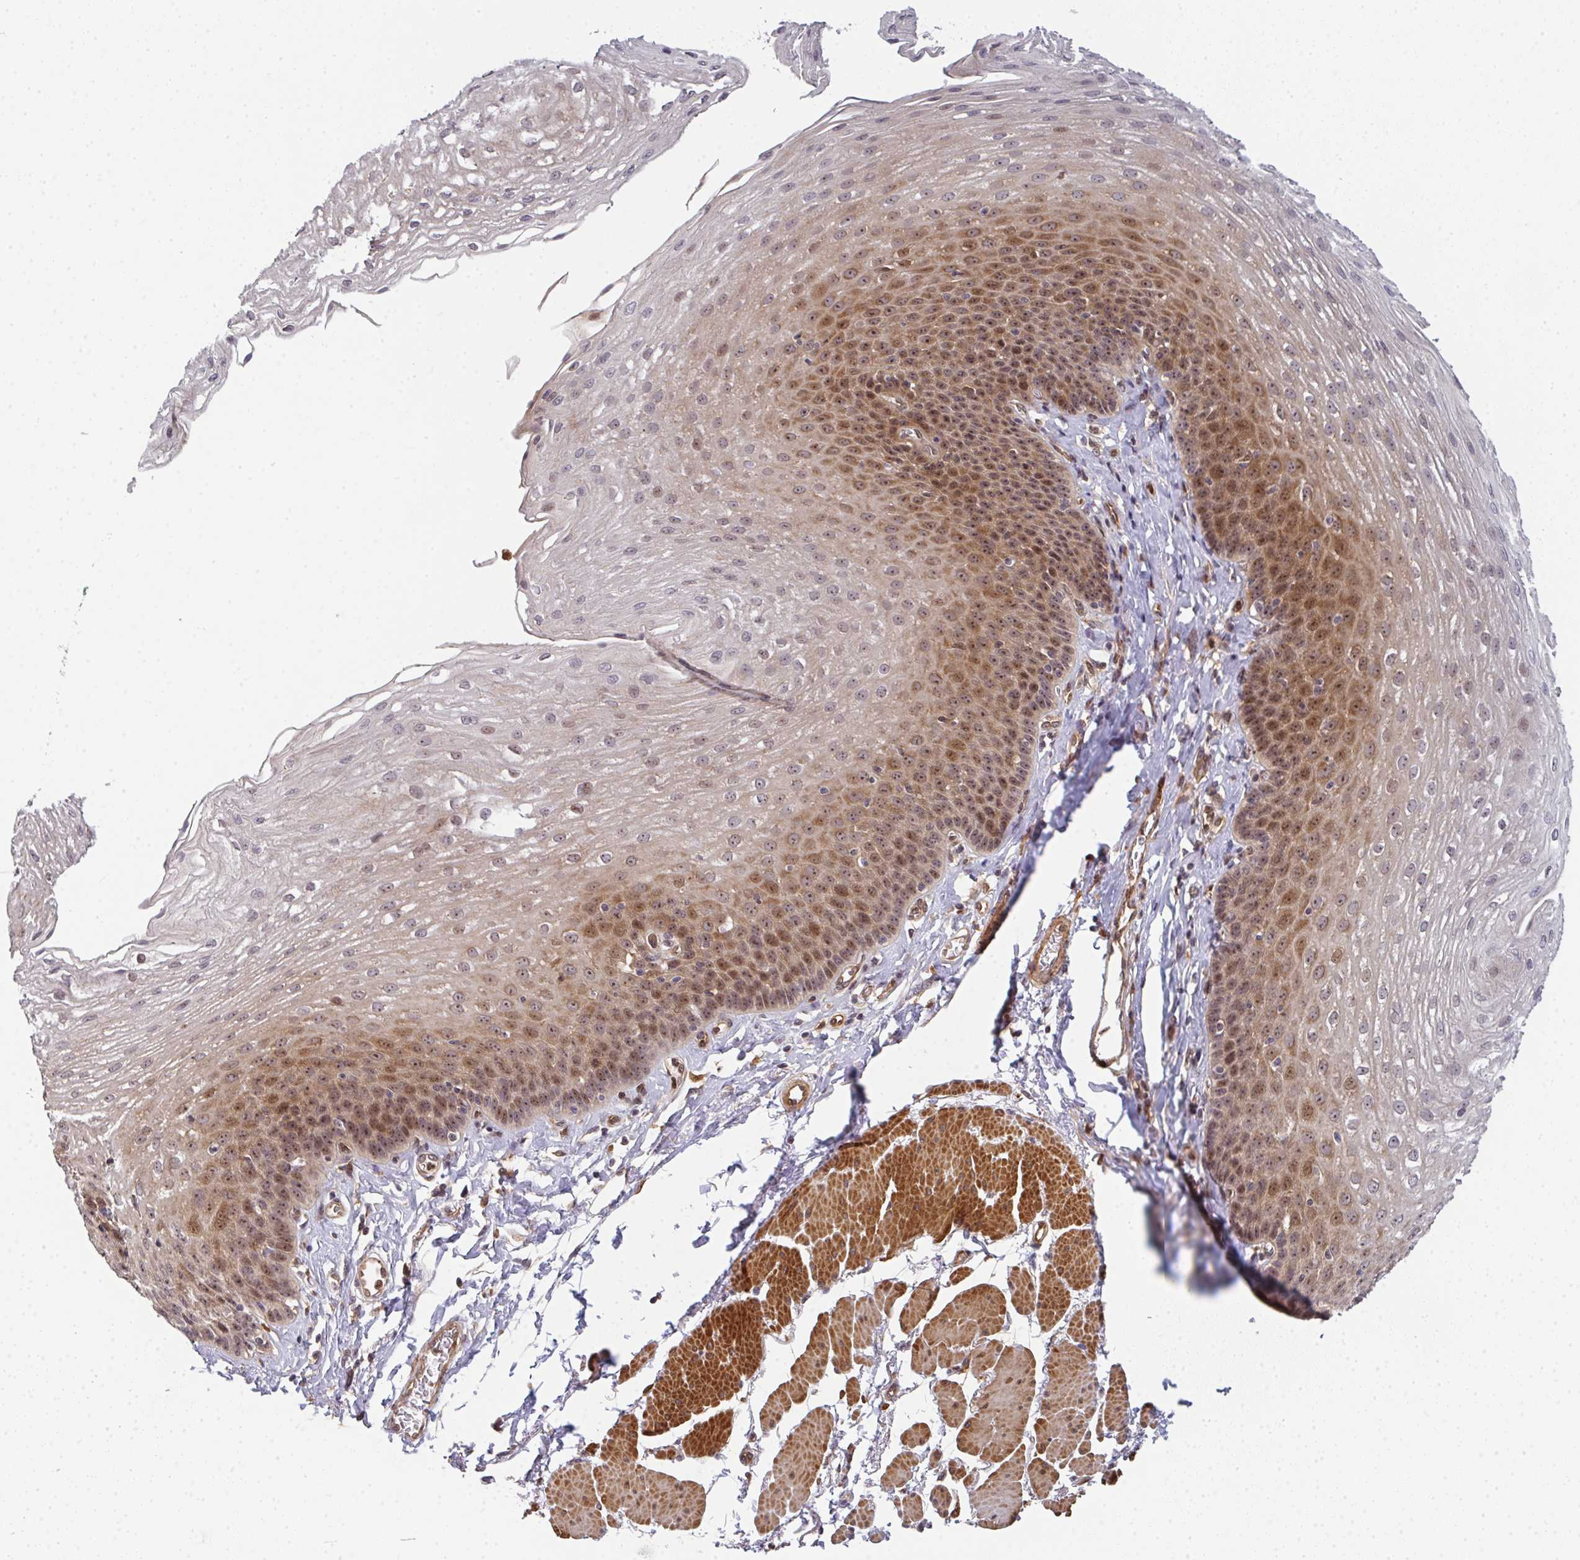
{"staining": {"intensity": "moderate", "quantity": "25%-75%", "location": "cytoplasmic/membranous,nuclear"}, "tissue": "esophagus", "cell_type": "Squamous epithelial cells", "image_type": "normal", "snomed": [{"axis": "morphology", "description": "Normal tissue, NOS"}, {"axis": "topography", "description": "Esophagus"}], "caption": "Brown immunohistochemical staining in unremarkable esophagus demonstrates moderate cytoplasmic/membranous,nuclear expression in about 25%-75% of squamous epithelial cells.", "gene": "SIMC1", "patient": {"sex": "female", "age": 81}}